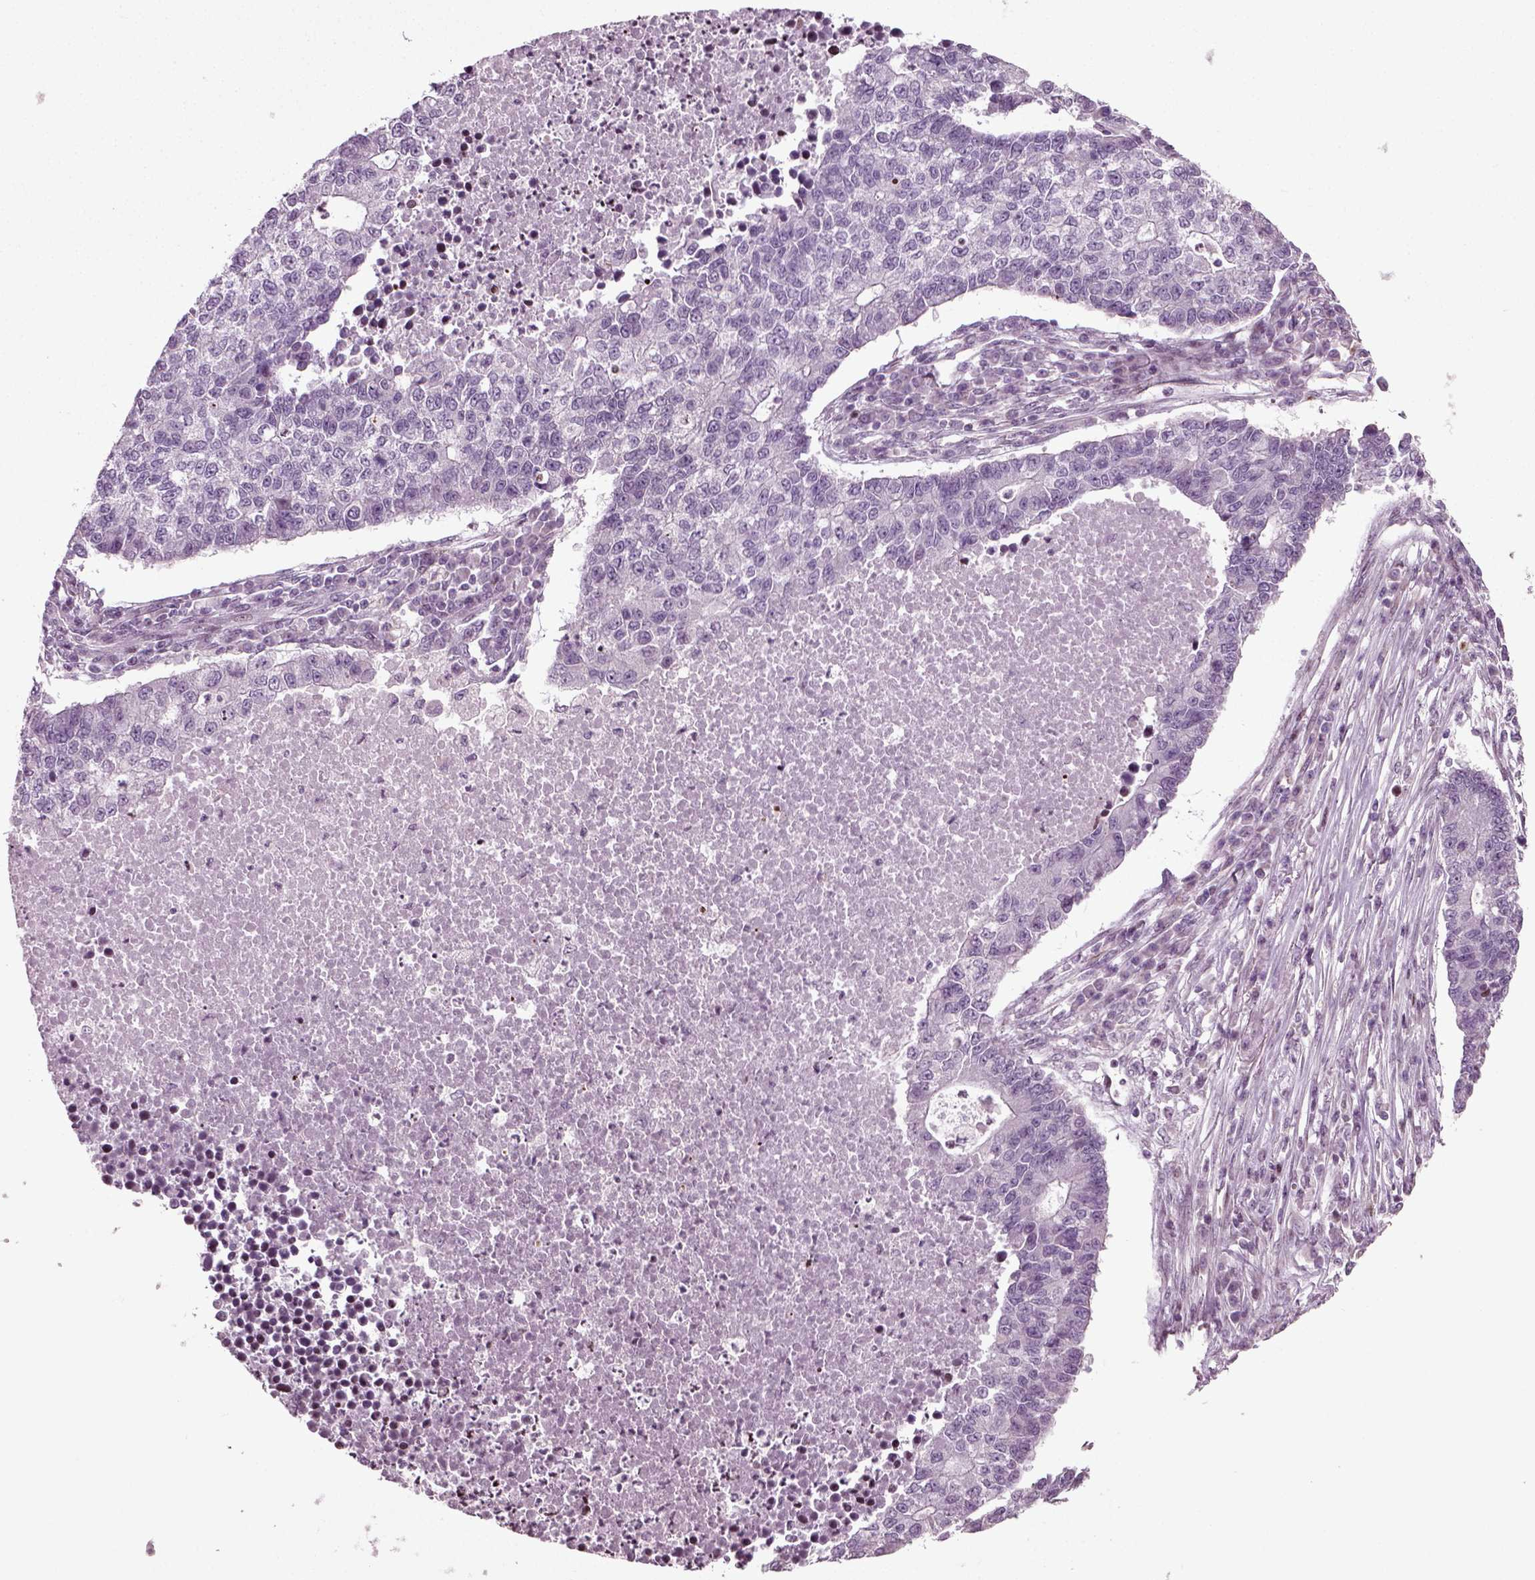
{"staining": {"intensity": "negative", "quantity": "none", "location": "none"}, "tissue": "lung cancer", "cell_type": "Tumor cells", "image_type": "cancer", "snomed": [{"axis": "morphology", "description": "Adenocarcinoma, NOS"}, {"axis": "topography", "description": "Lung"}], "caption": "An immunohistochemistry histopathology image of lung adenocarcinoma is shown. There is no staining in tumor cells of lung adenocarcinoma.", "gene": "HEYL", "patient": {"sex": "male", "age": 57}}